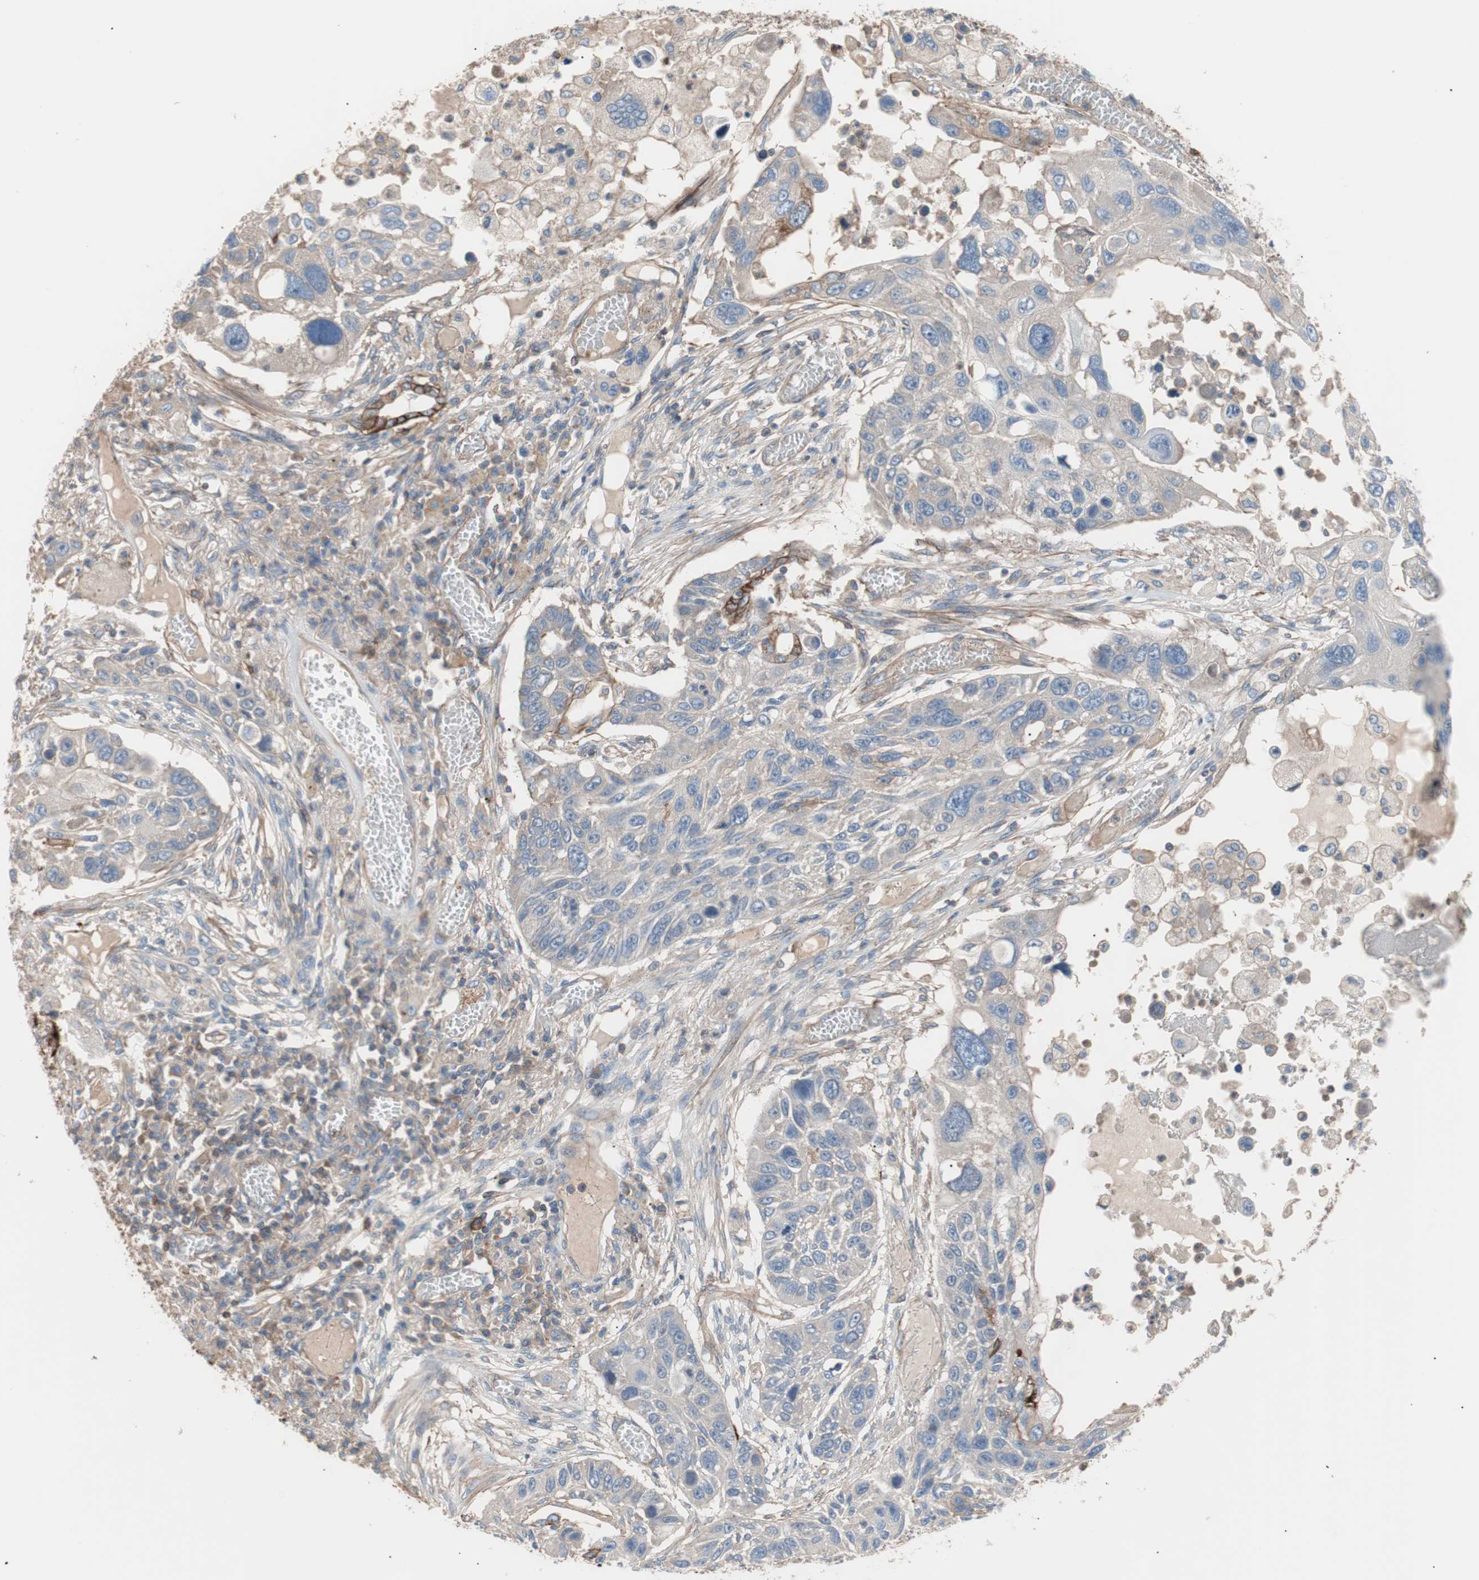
{"staining": {"intensity": "strong", "quantity": "<25%", "location": "cytoplasmic/membranous"}, "tissue": "lung cancer", "cell_type": "Tumor cells", "image_type": "cancer", "snomed": [{"axis": "morphology", "description": "Squamous cell carcinoma, NOS"}, {"axis": "topography", "description": "Lung"}], "caption": "Immunohistochemical staining of human lung cancer reveals strong cytoplasmic/membranous protein positivity in about <25% of tumor cells.", "gene": "GPR160", "patient": {"sex": "male", "age": 71}}